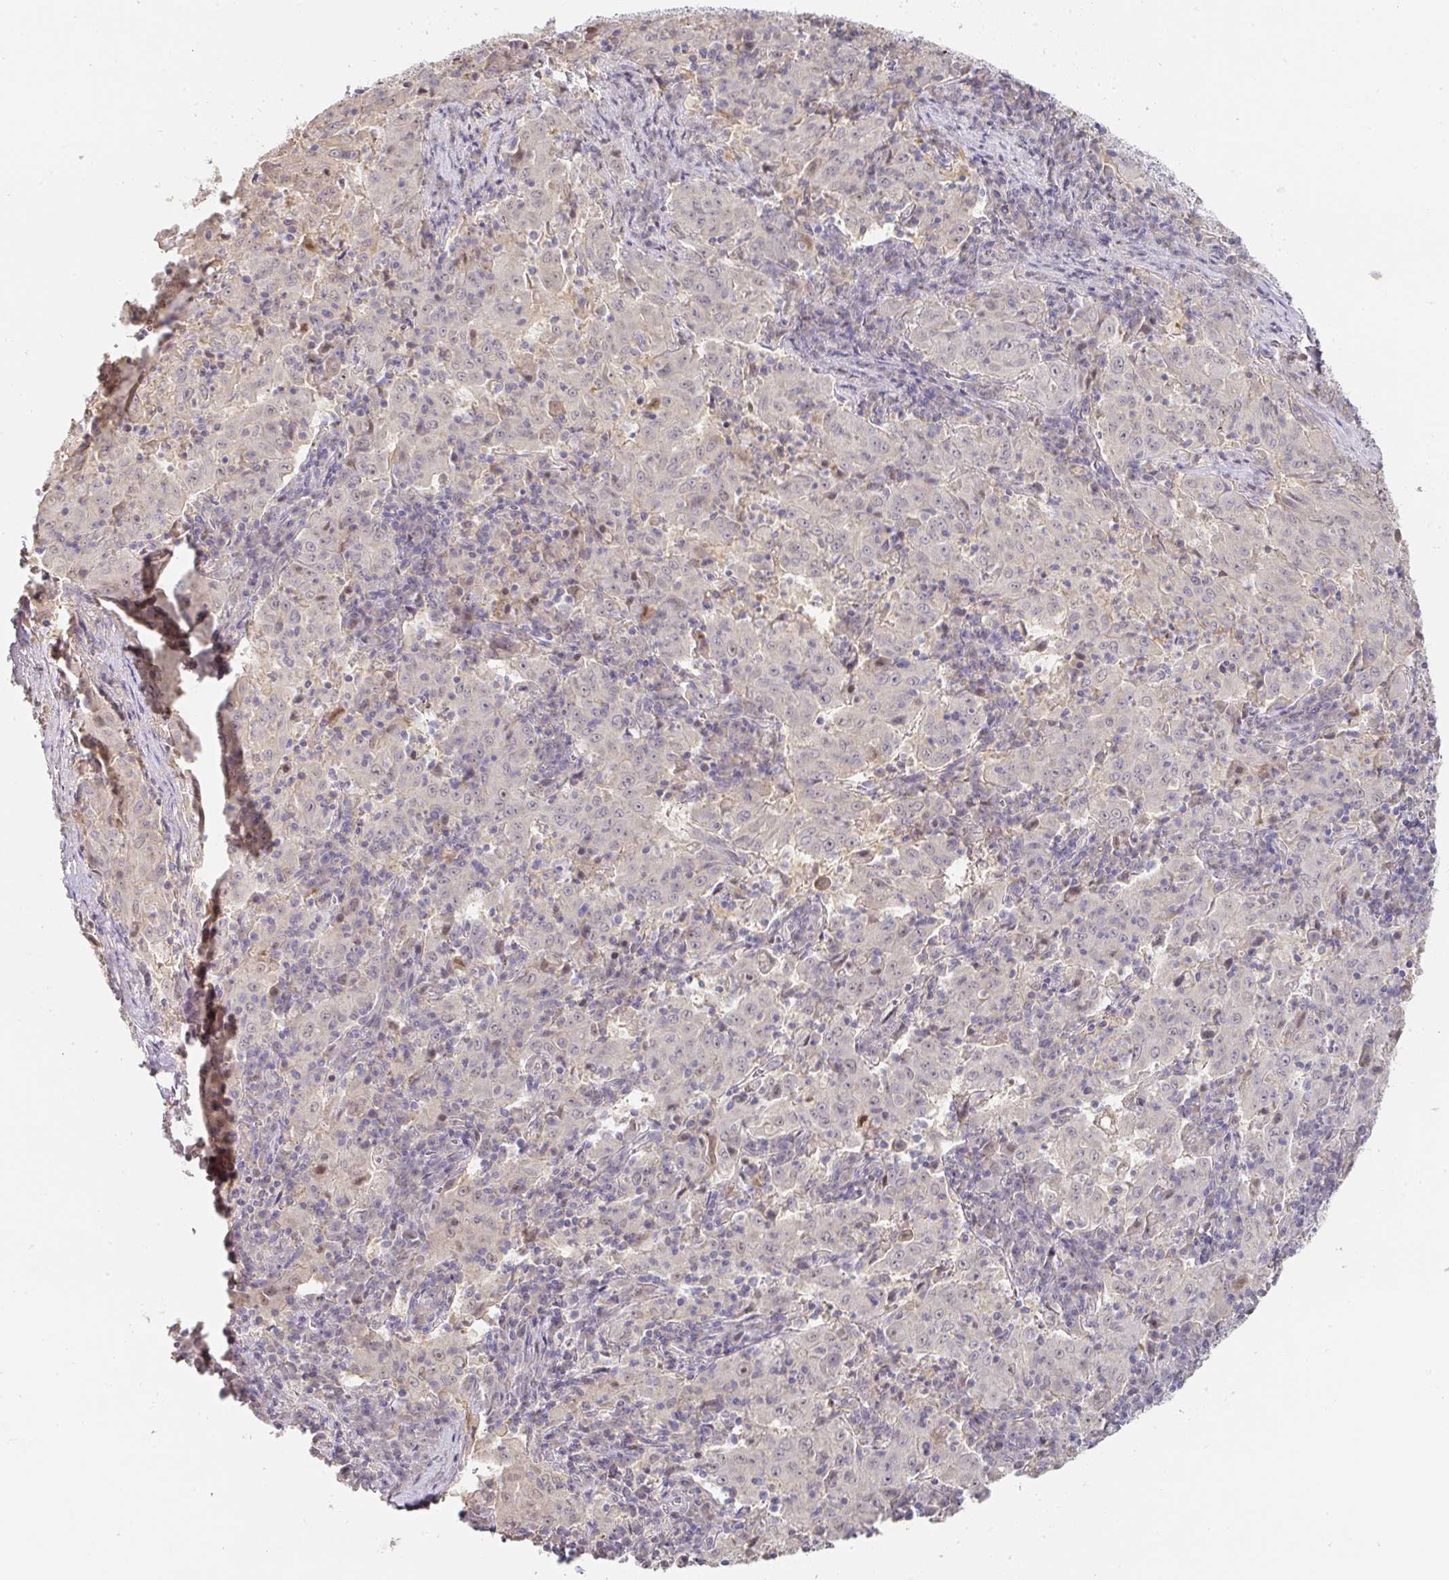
{"staining": {"intensity": "negative", "quantity": "none", "location": "none"}, "tissue": "pancreatic cancer", "cell_type": "Tumor cells", "image_type": "cancer", "snomed": [{"axis": "morphology", "description": "Adenocarcinoma, NOS"}, {"axis": "topography", "description": "Pancreas"}], "caption": "Adenocarcinoma (pancreatic) was stained to show a protein in brown. There is no significant staining in tumor cells.", "gene": "FOXN4", "patient": {"sex": "male", "age": 63}}